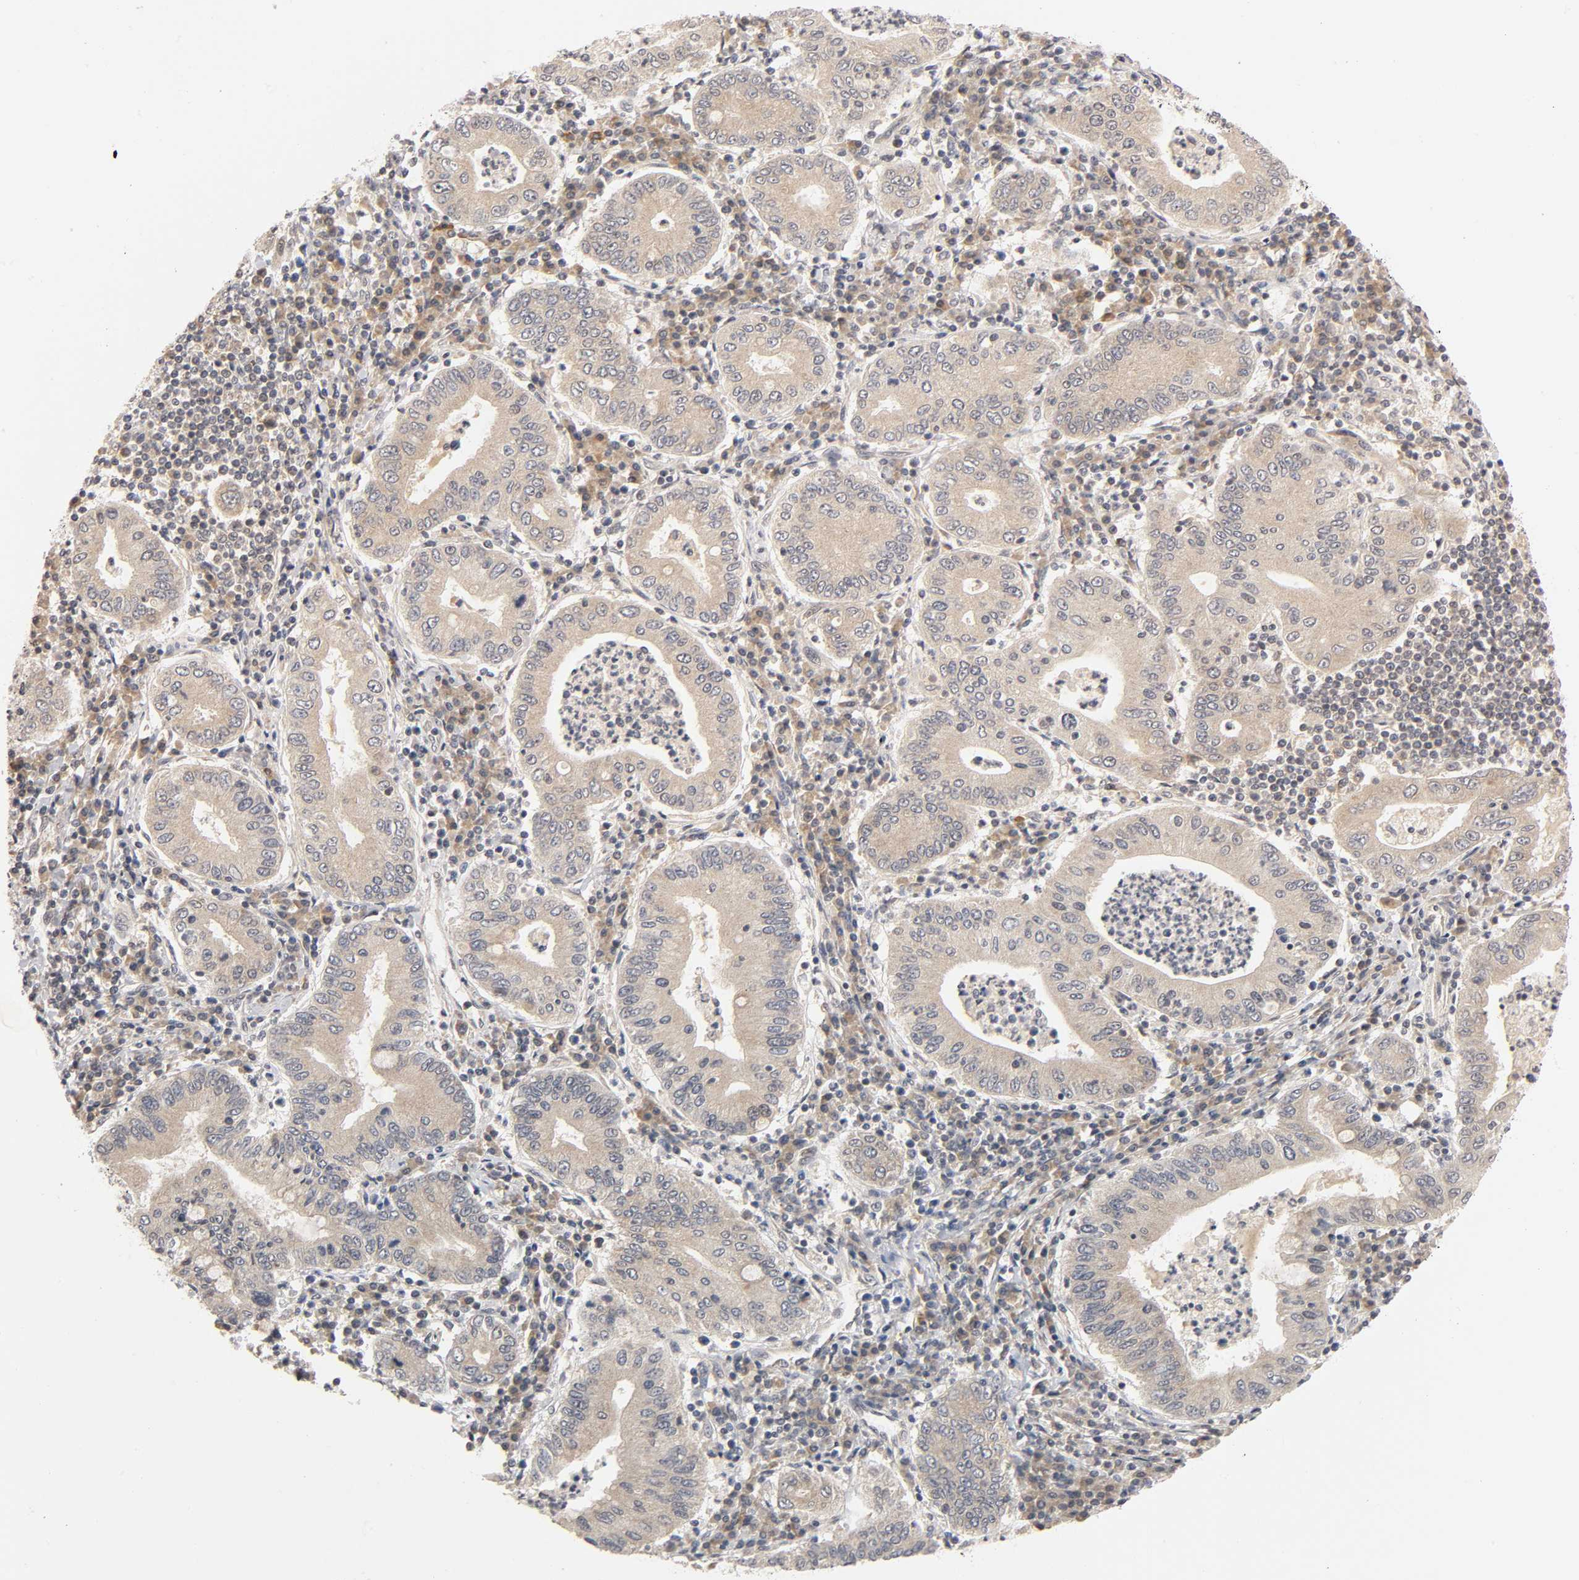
{"staining": {"intensity": "weak", "quantity": ">75%", "location": "cytoplasmic/membranous"}, "tissue": "stomach cancer", "cell_type": "Tumor cells", "image_type": "cancer", "snomed": [{"axis": "morphology", "description": "Normal tissue, NOS"}, {"axis": "morphology", "description": "Adenocarcinoma, NOS"}, {"axis": "topography", "description": "Esophagus"}, {"axis": "topography", "description": "Stomach, upper"}, {"axis": "topography", "description": "Peripheral nerve tissue"}], "caption": "Immunohistochemical staining of human stomach cancer shows low levels of weak cytoplasmic/membranous protein positivity in approximately >75% of tumor cells.", "gene": "MAPK8", "patient": {"sex": "male", "age": 62}}